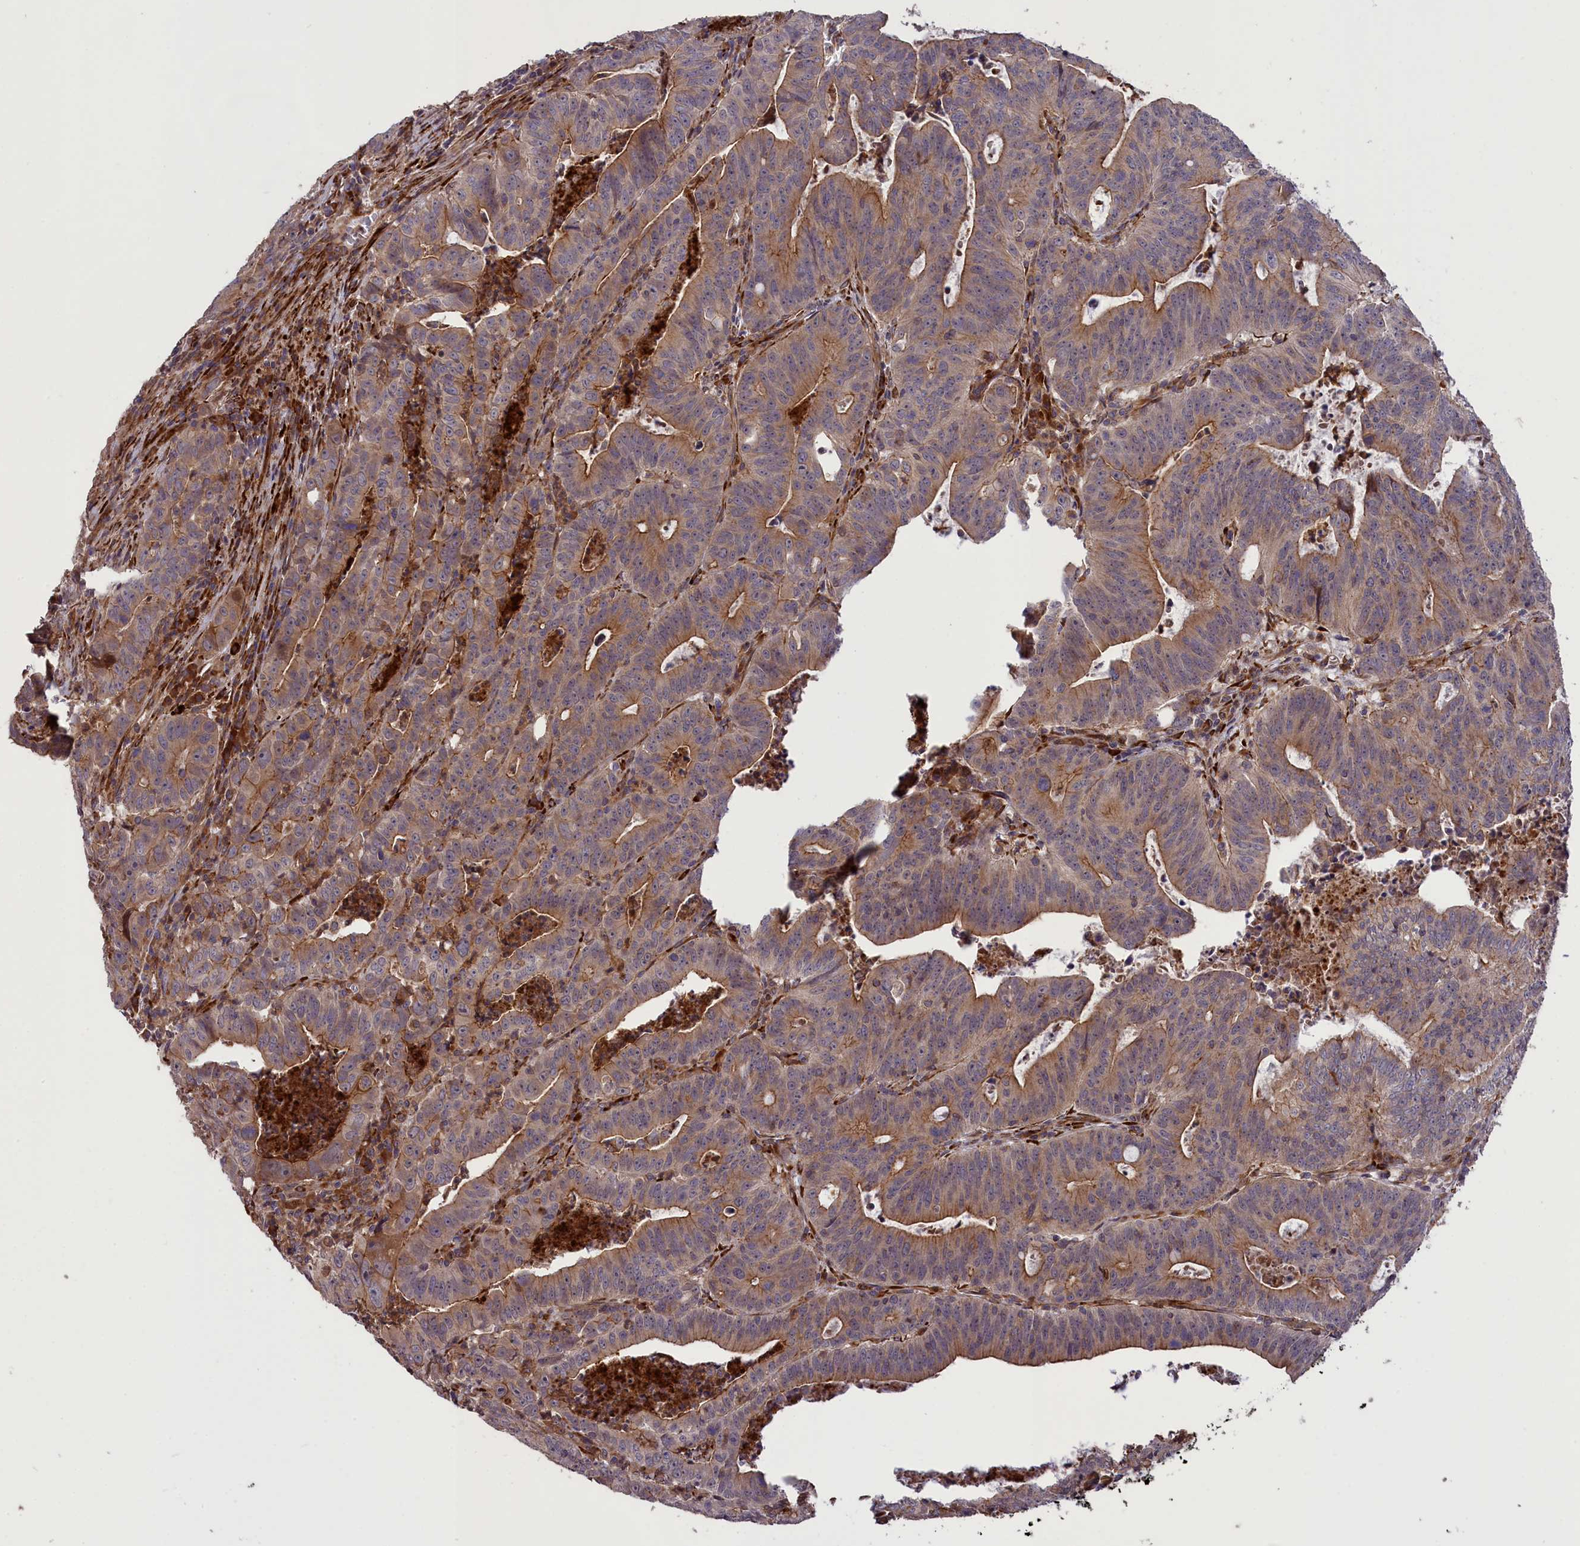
{"staining": {"intensity": "moderate", "quantity": "25%-75%", "location": "cytoplasmic/membranous"}, "tissue": "colorectal cancer", "cell_type": "Tumor cells", "image_type": "cancer", "snomed": [{"axis": "morphology", "description": "Adenocarcinoma, NOS"}, {"axis": "topography", "description": "Rectum"}], "caption": "Colorectal adenocarcinoma stained for a protein displays moderate cytoplasmic/membranous positivity in tumor cells.", "gene": "DDX60L", "patient": {"sex": "male", "age": 69}}